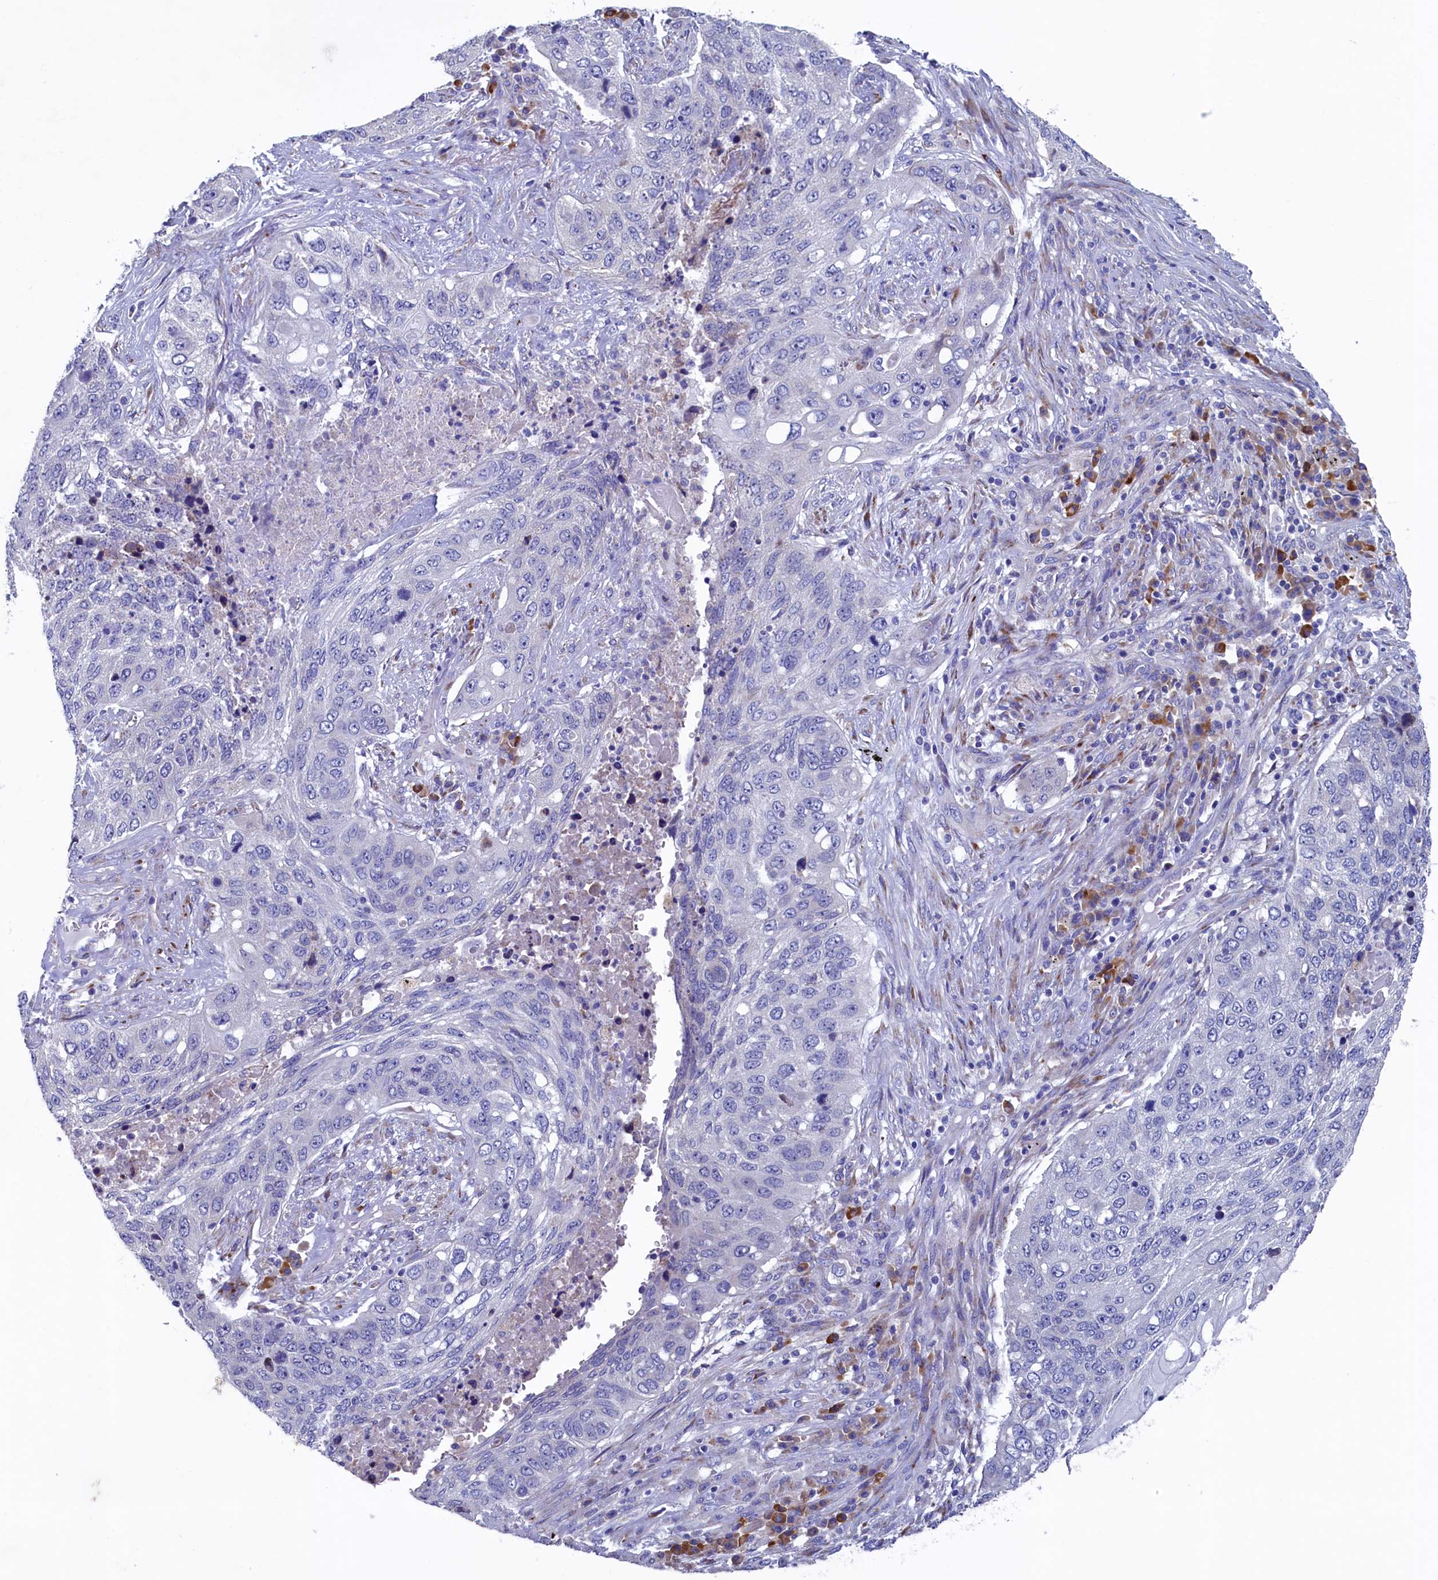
{"staining": {"intensity": "negative", "quantity": "none", "location": "none"}, "tissue": "lung cancer", "cell_type": "Tumor cells", "image_type": "cancer", "snomed": [{"axis": "morphology", "description": "Squamous cell carcinoma, NOS"}, {"axis": "topography", "description": "Lung"}], "caption": "High magnification brightfield microscopy of squamous cell carcinoma (lung) stained with DAB (brown) and counterstained with hematoxylin (blue): tumor cells show no significant positivity.", "gene": "CBLIF", "patient": {"sex": "female", "age": 63}}